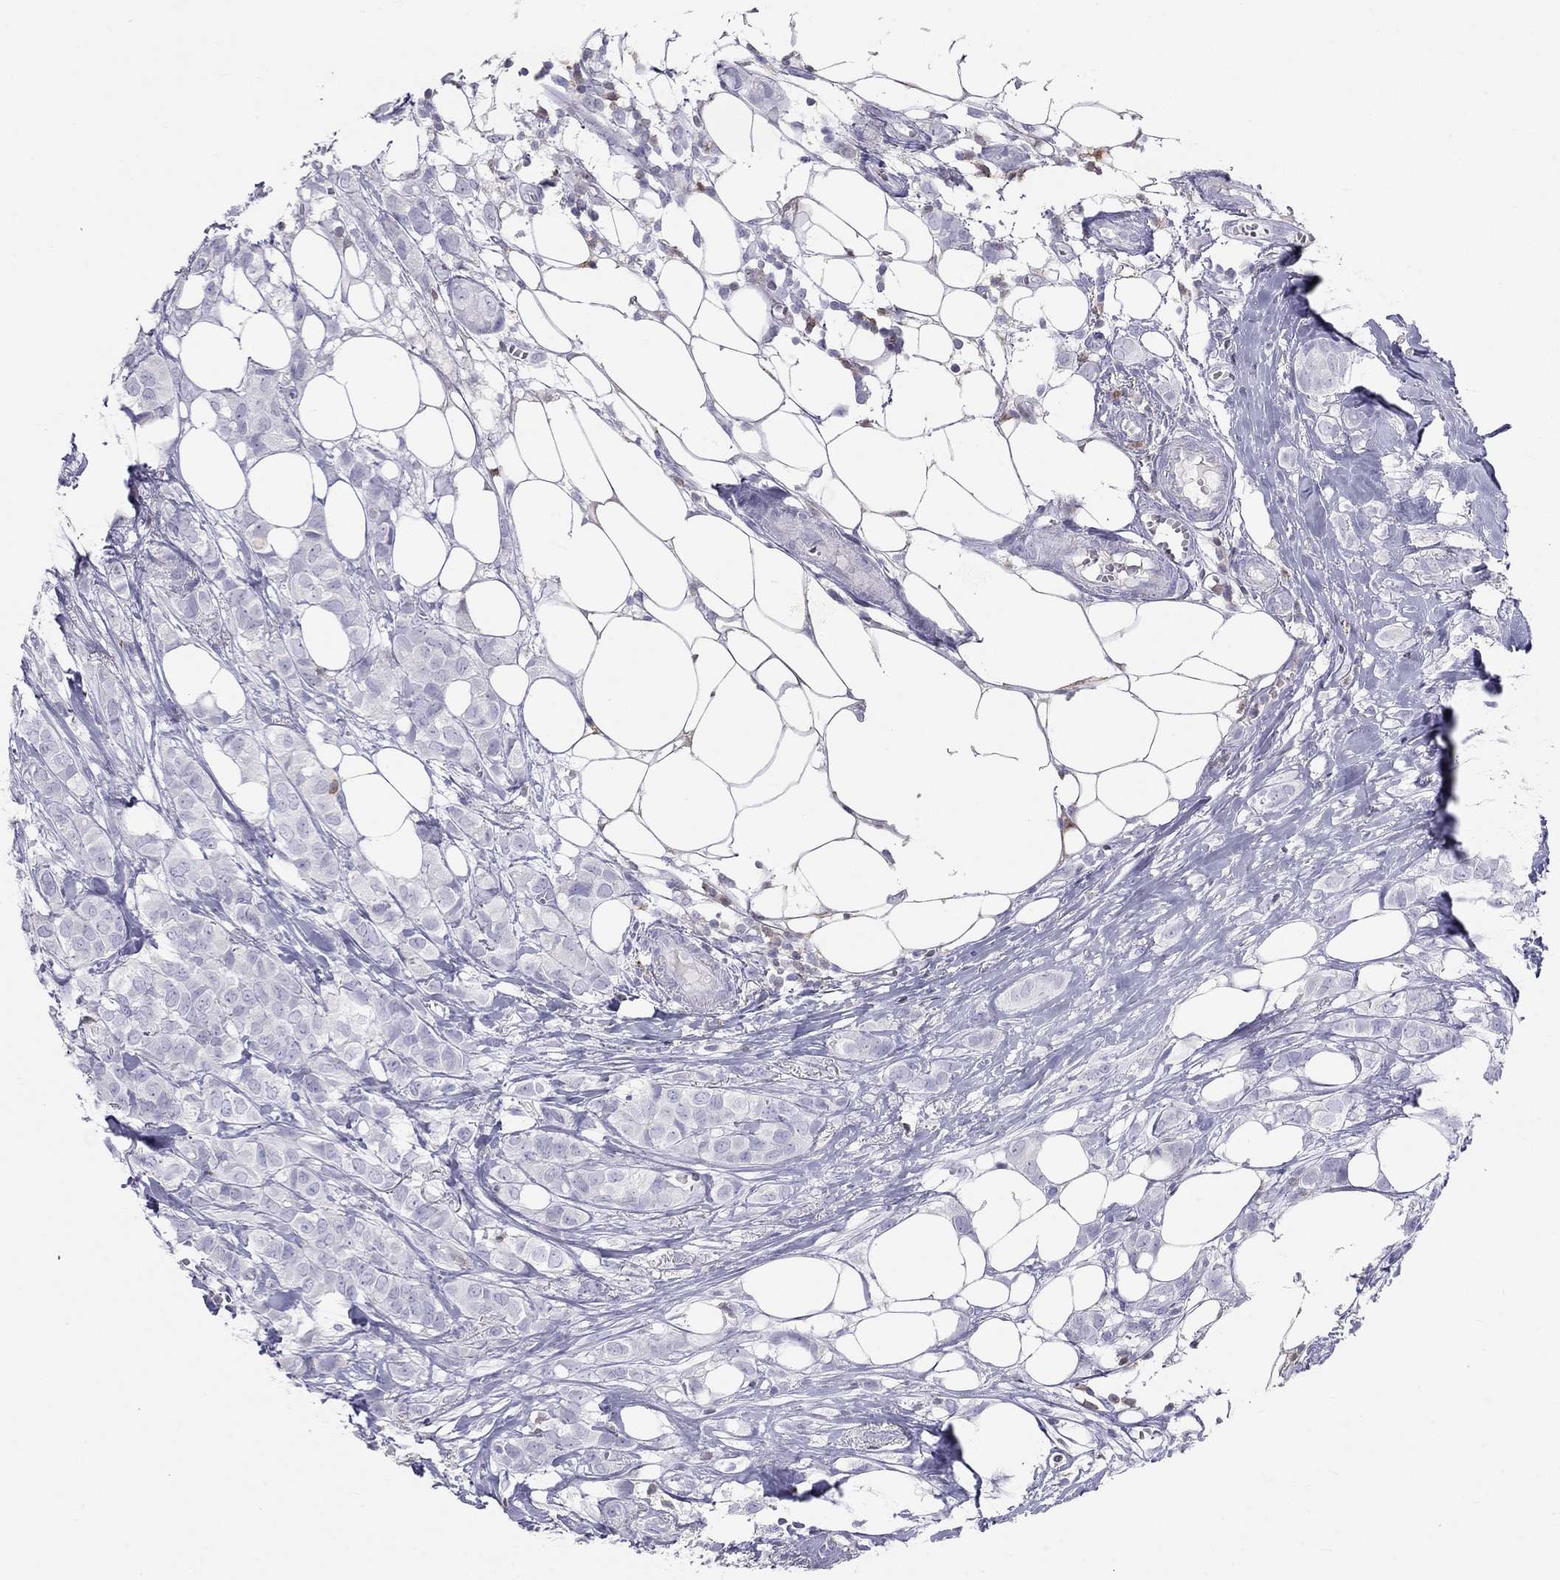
{"staining": {"intensity": "negative", "quantity": "none", "location": "none"}, "tissue": "breast cancer", "cell_type": "Tumor cells", "image_type": "cancer", "snomed": [{"axis": "morphology", "description": "Duct carcinoma"}, {"axis": "topography", "description": "Breast"}], "caption": "Immunohistochemical staining of breast cancer reveals no significant expression in tumor cells.", "gene": "SH2D2A", "patient": {"sex": "female", "age": 85}}